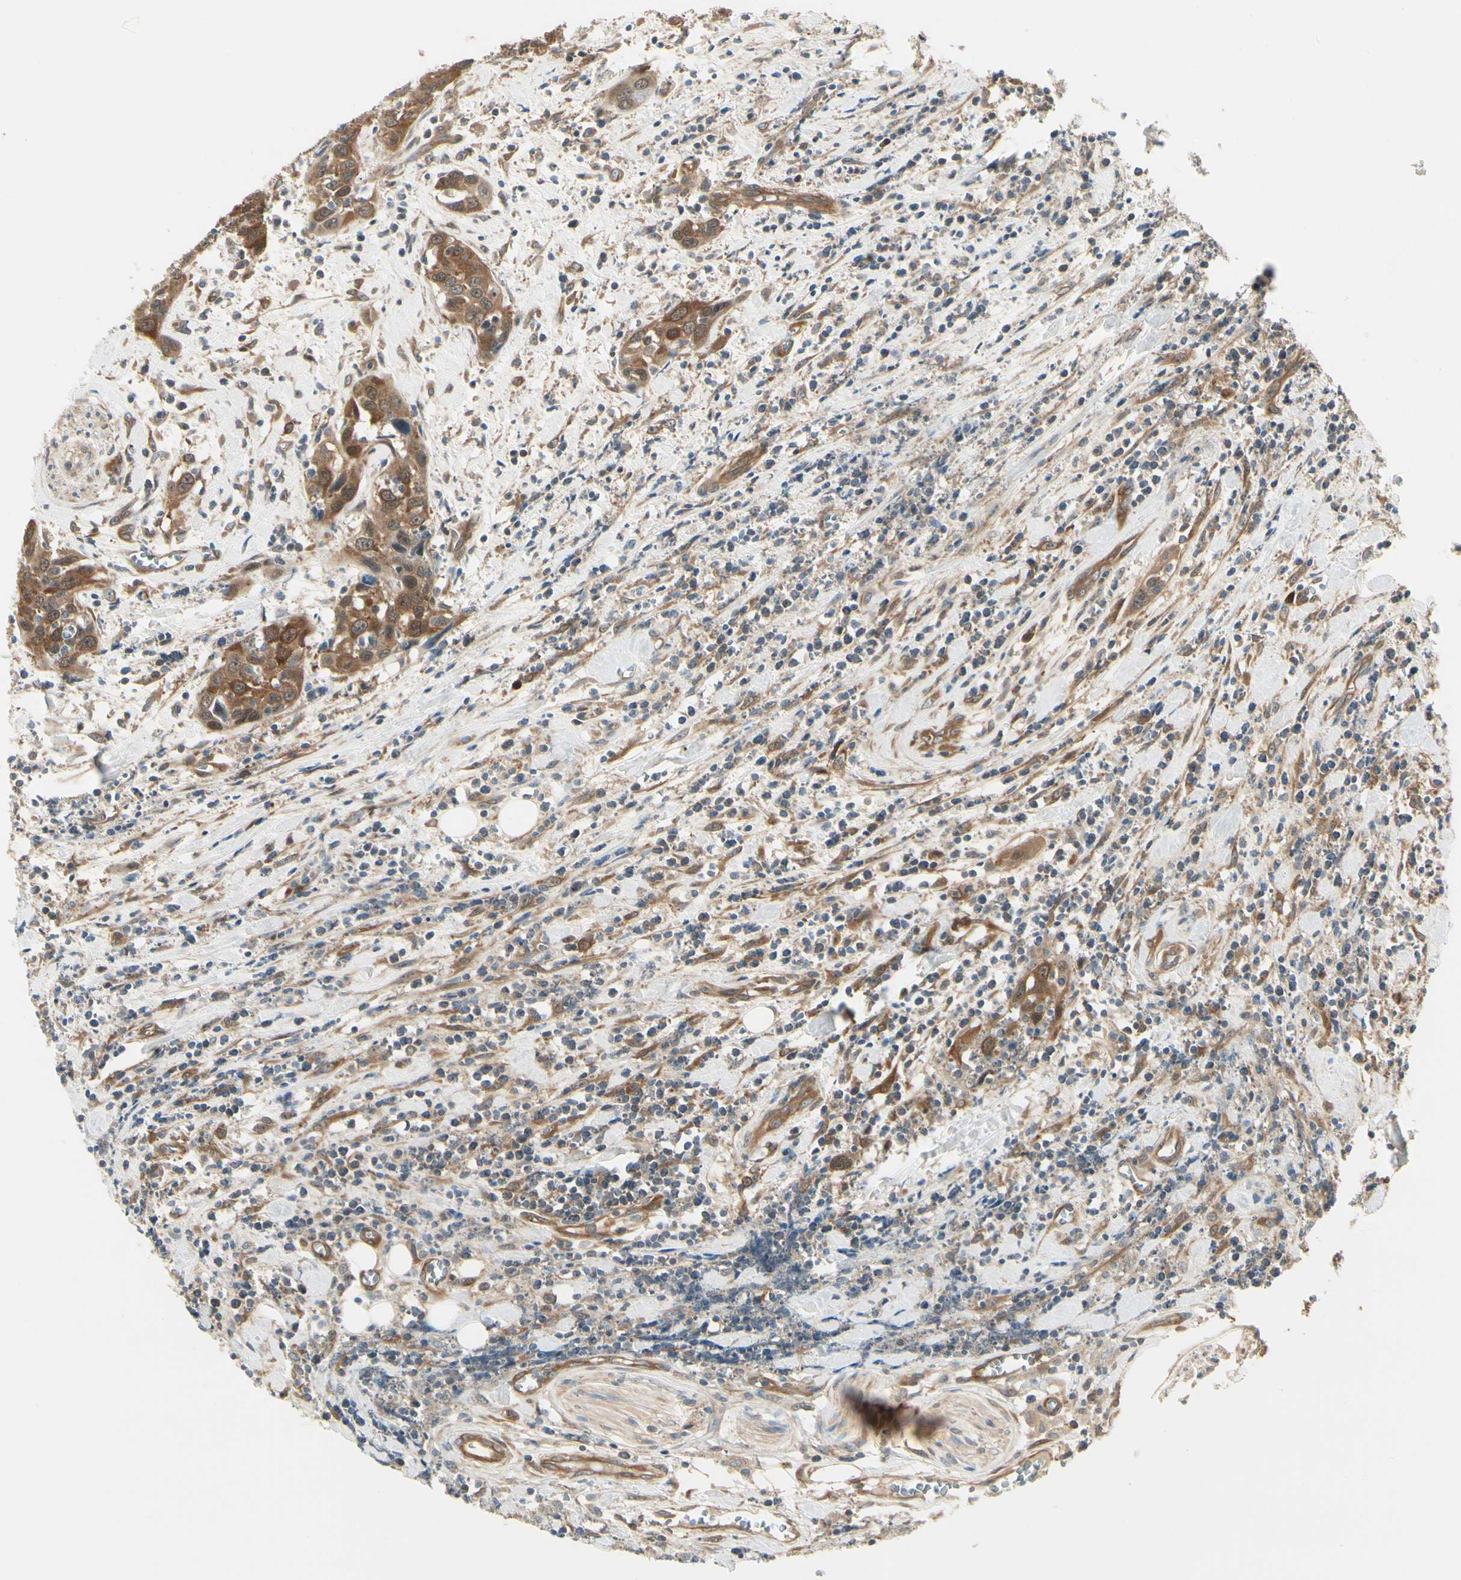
{"staining": {"intensity": "strong", "quantity": ">75%", "location": "cytoplasmic/membranous"}, "tissue": "head and neck cancer", "cell_type": "Tumor cells", "image_type": "cancer", "snomed": [{"axis": "morphology", "description": "Squamous cell carcinoma, NOS"}, {"axis": "topography", "description": "Oral tissue"}, {"axis": "topography", "description": "Head-Neck"}], "caption": "A histopathology image of head and neck cancer stained for a protein reveals strong cytoplasmic/membranous brown staining in tumor cells.", "gene": "NME1-NME2", "patient": {"sex": "female", "age": 50}}